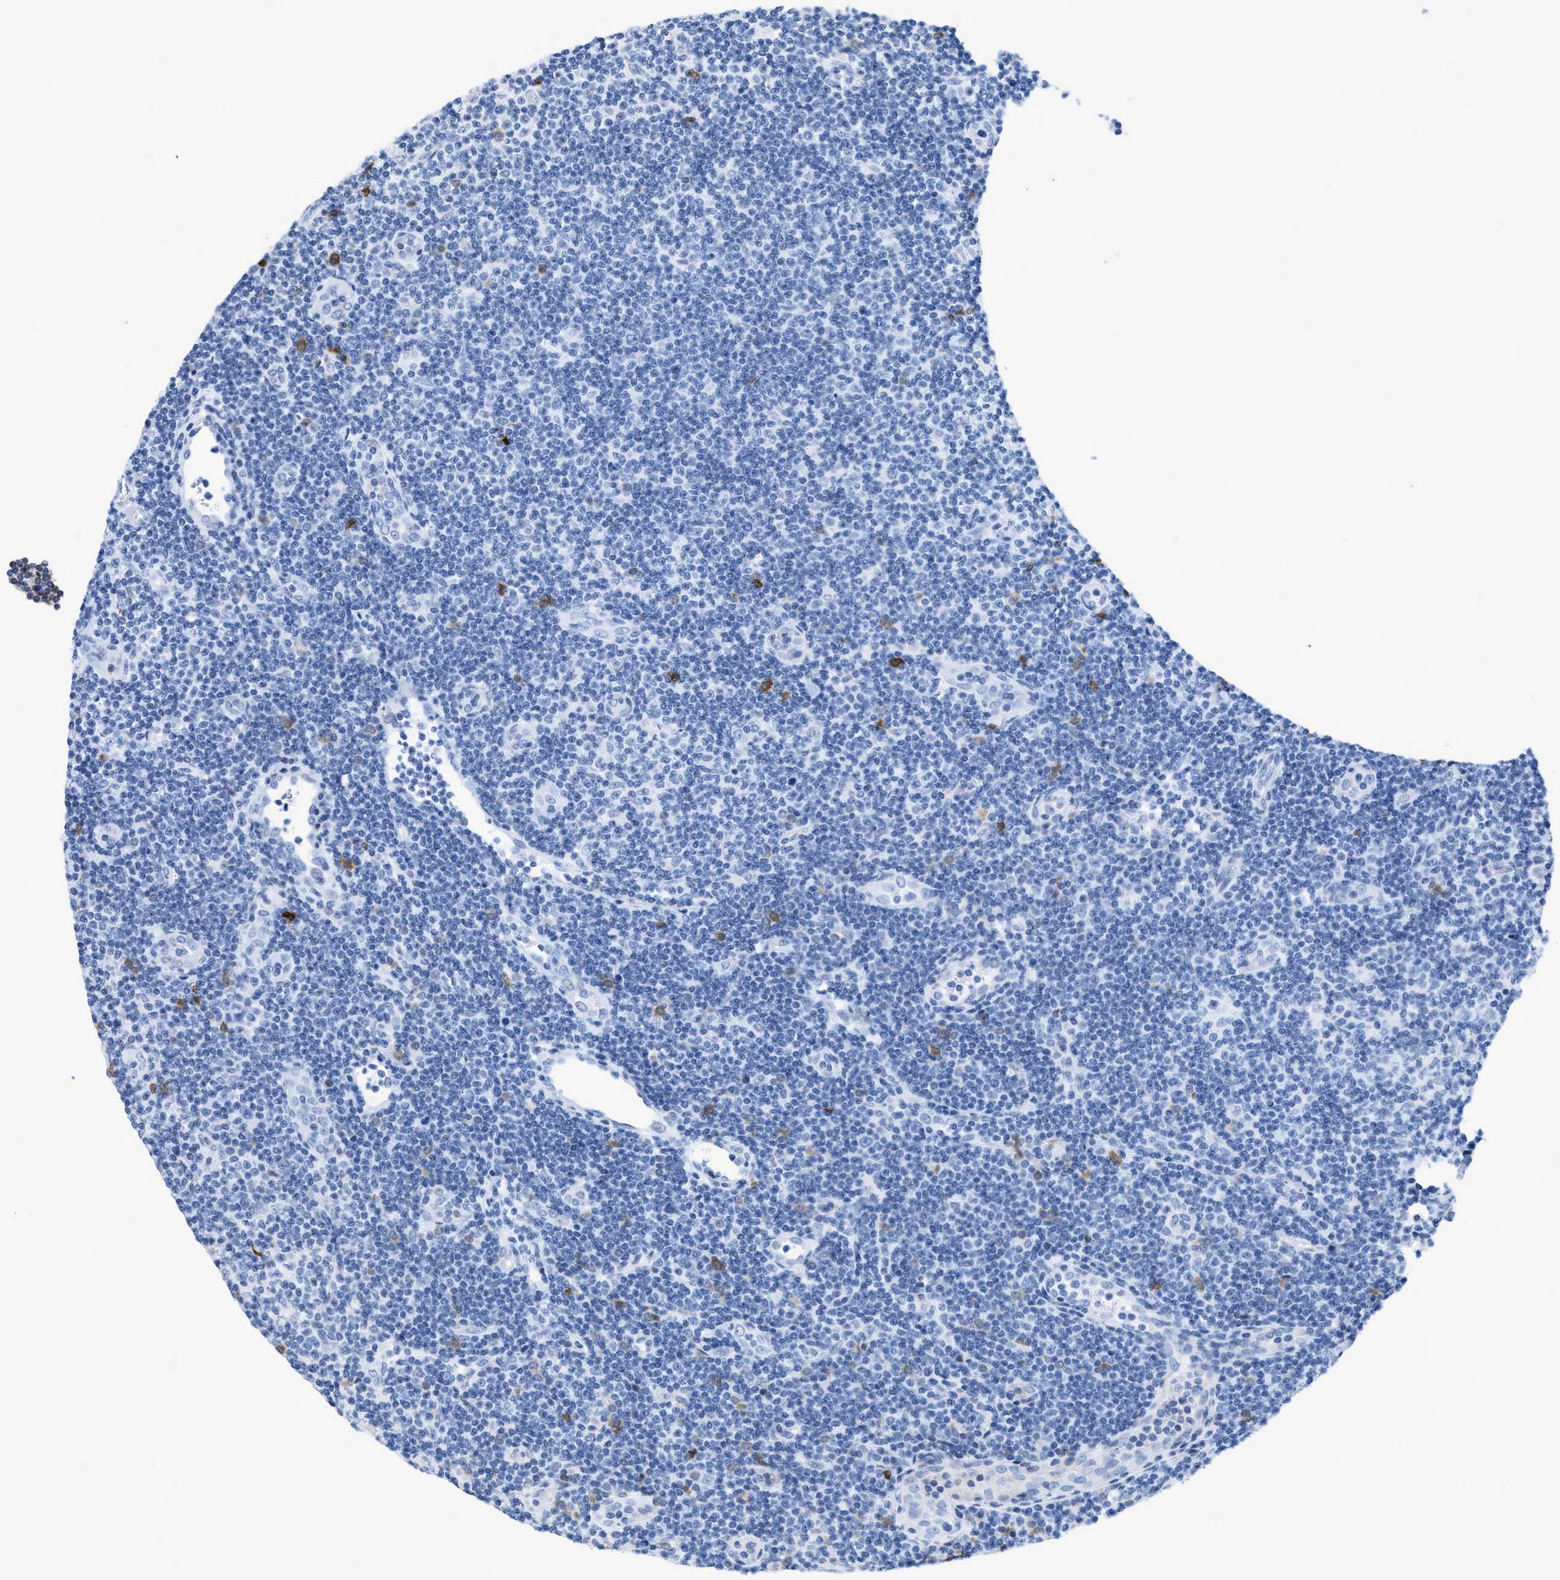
{"staining": {"intensity": "negative", "quantity": "none", "location": "none"}, "tissue": "lymphoma", "cell_type": "Tumor cells", "image_type": "cancer", "snomed": [{"axis": "morphology", "description": "Malignant lymphoma, non-Hodgkin's type, Low grade"}, {"axis": "topography", "description": "Lymph node"}], "caption": "Malignant lymphoma, non-Hodgkin's type (low-grade) stained for a protein using immunohistochemistry (IHC) displays no staining tumor cells.", "gene": "CRYM", "patient": {"sex": "male", "age": 83}}